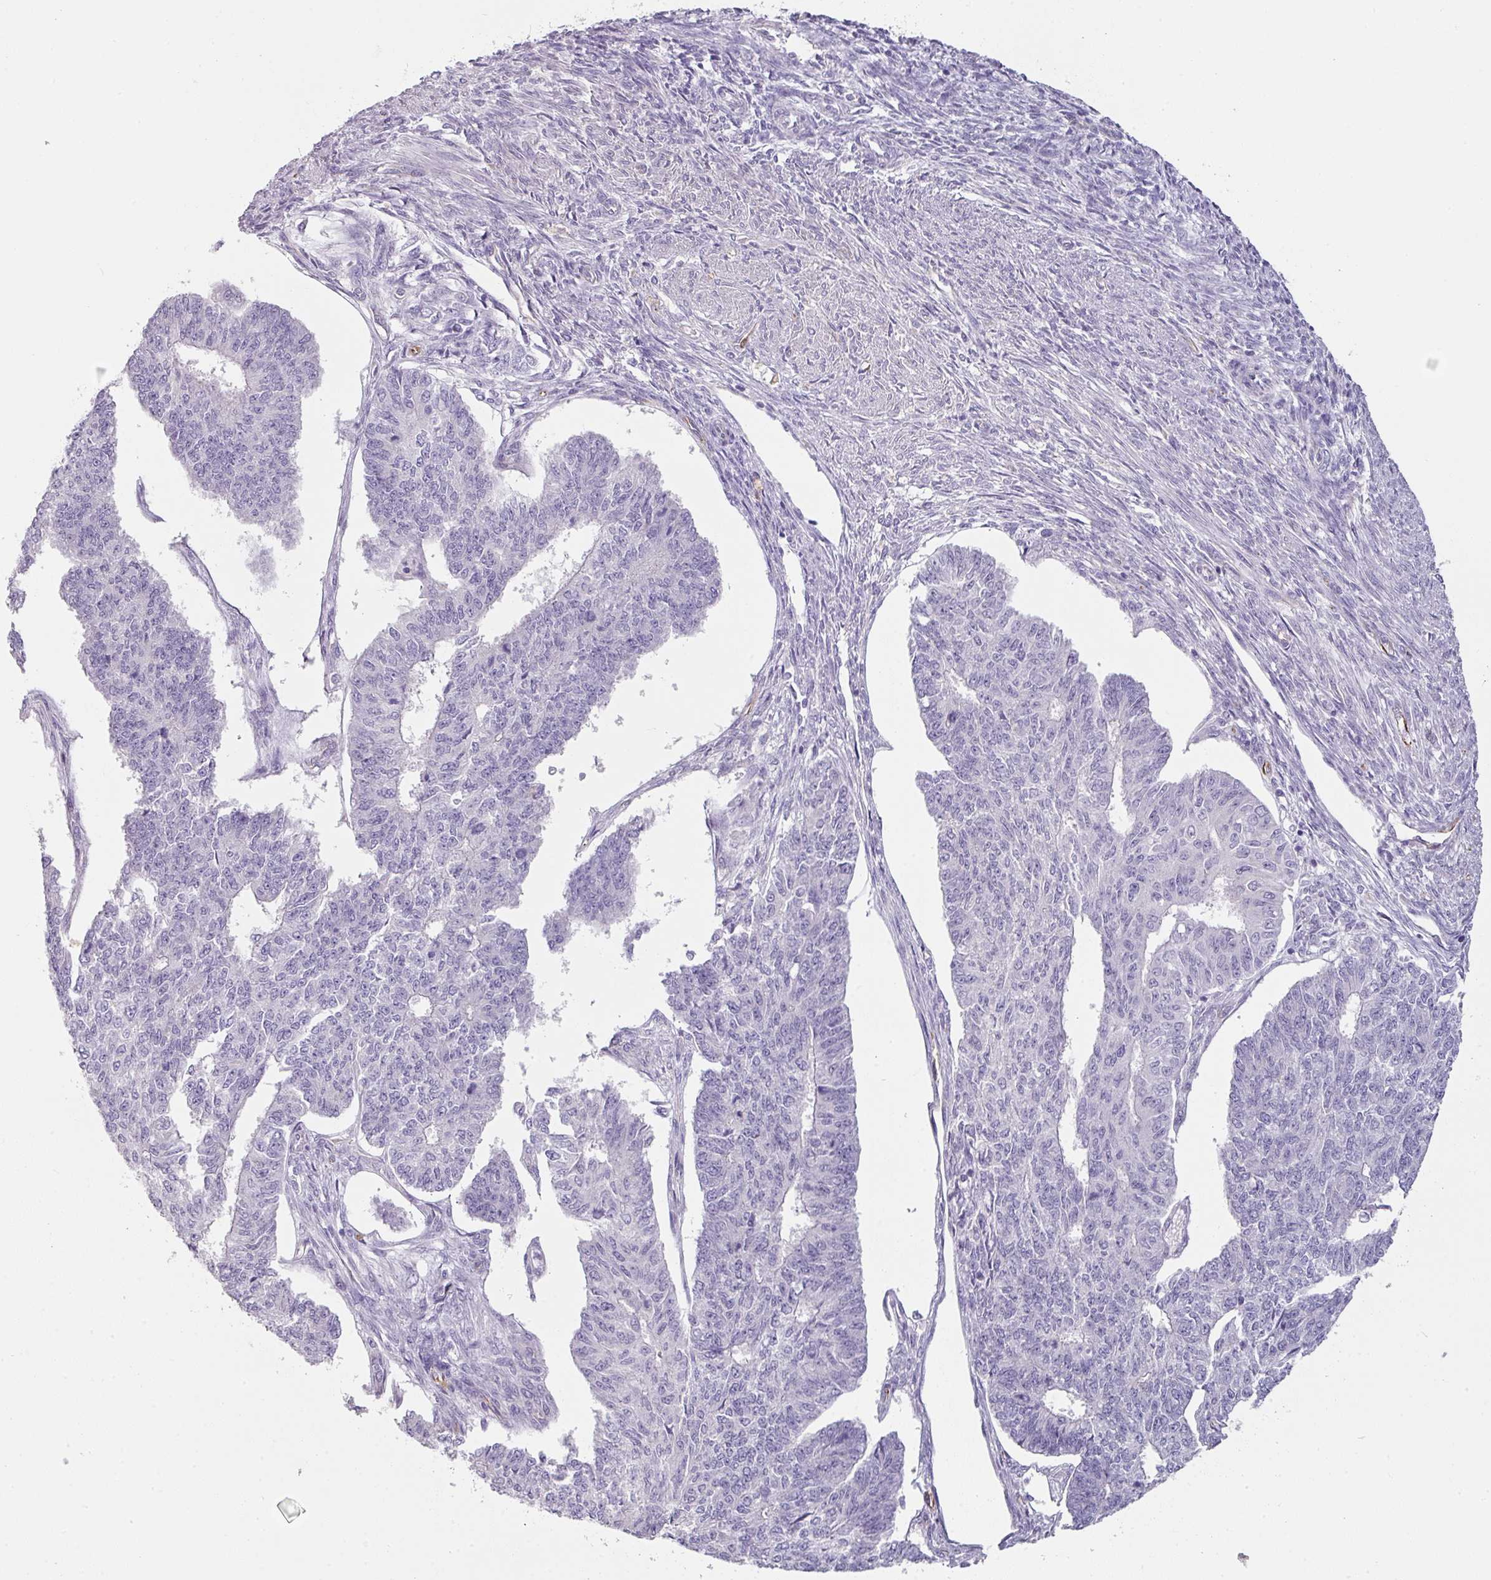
{"staining": {"intensity": "negative", "quantity": "none", "location": "none"}, "tissue": "endometrial cancer", "cell_type": "Tumor cells", "image_type": "cancer", "snomed": [{"axis": "morphology", "description": "Adenocarcinoma, NOS"}, {"axis": "topography", "description": "Endometrium"}], "caption": "There is no significant staining in tumor cells of endometrial cancer (adenocarcinoma).", "gene": "SLC17A7", "patient": {"sex": "female", "age": 32}}